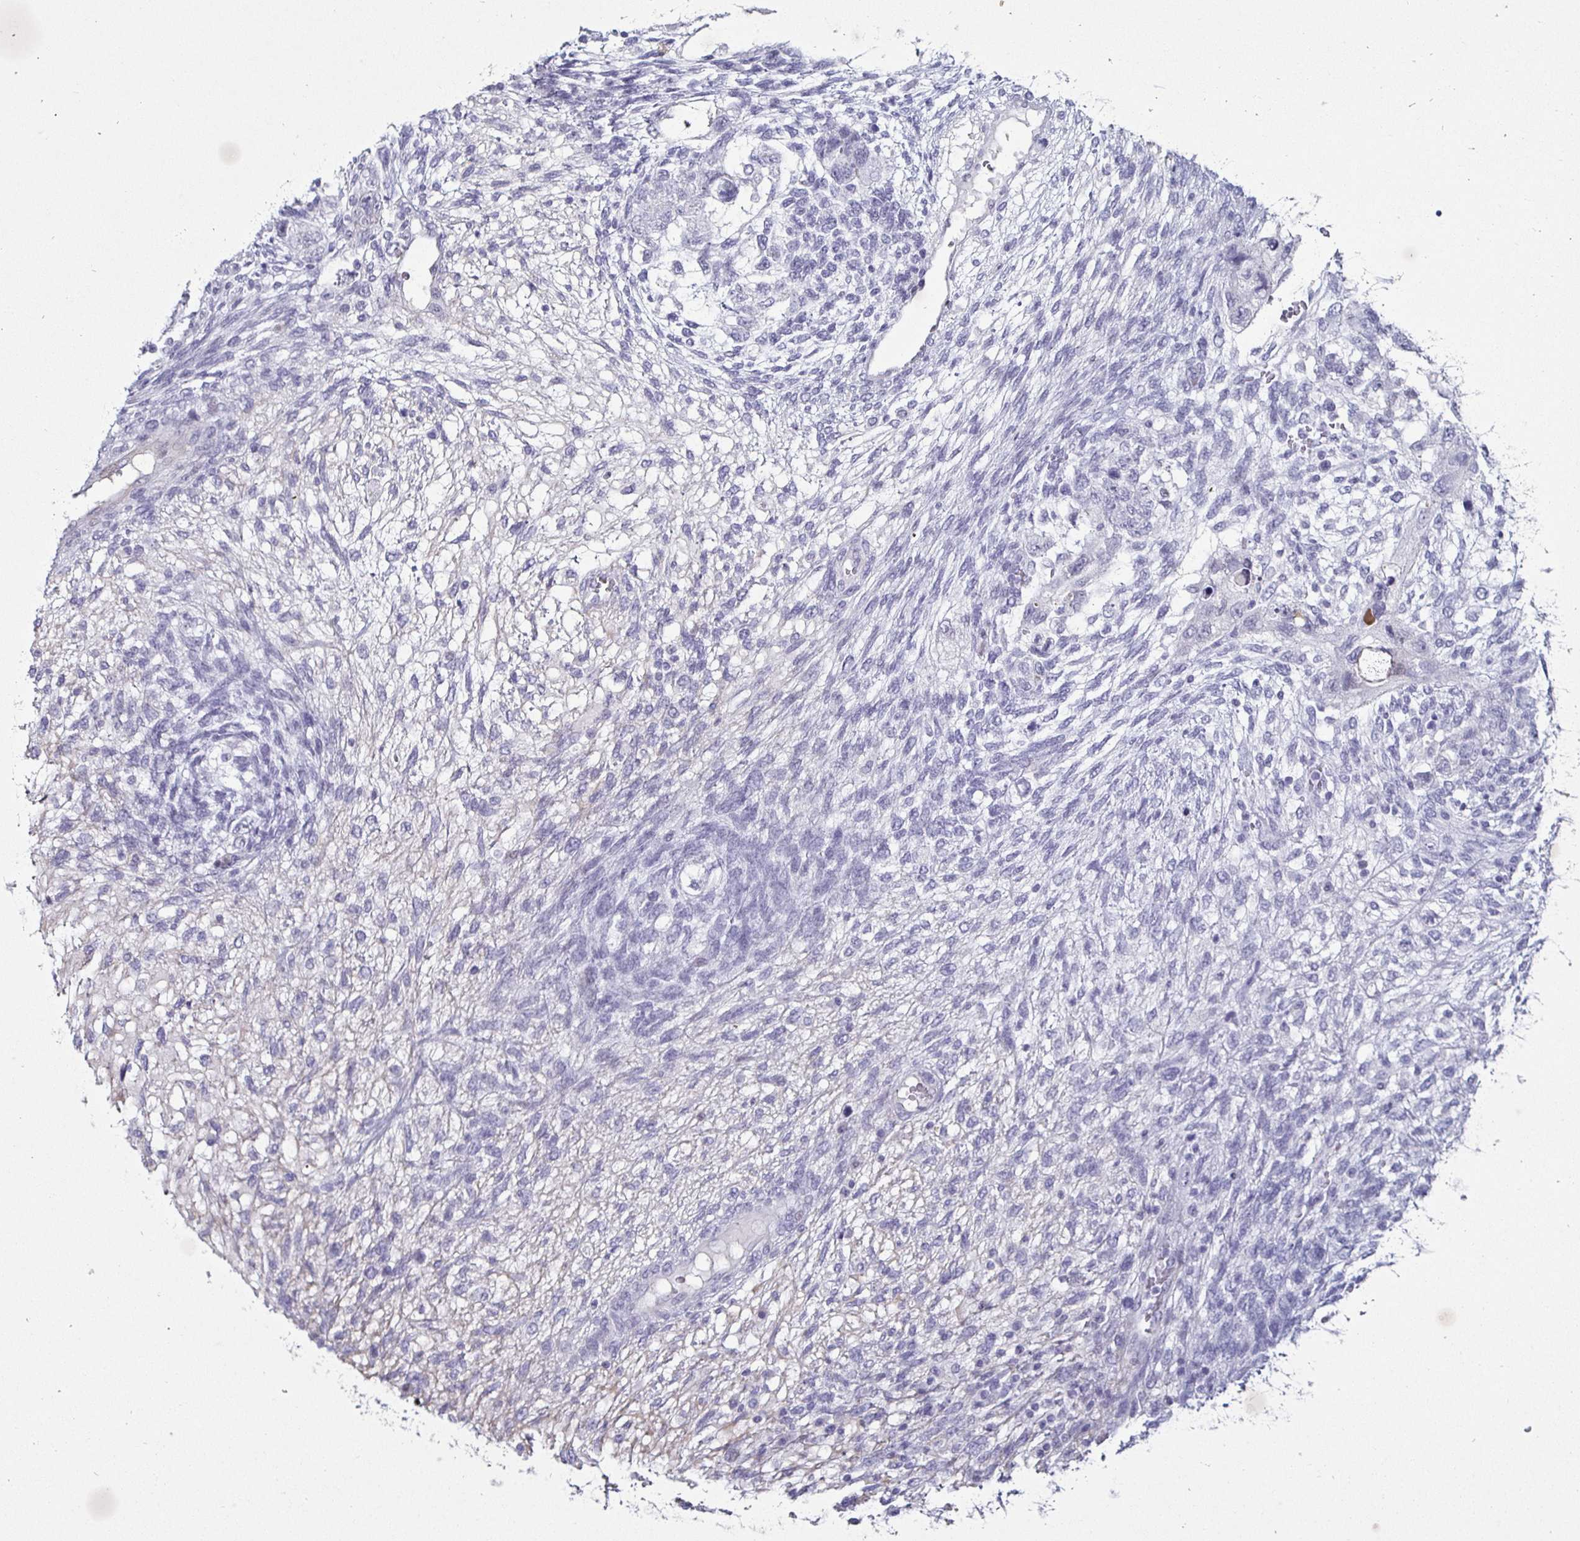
{"staining": {"intensity": "negative", "quantity": "none", "location": "none"}, "tissue": "testis cancer", "cell_type": "Tumor cells", "image_type": "cancer", "snomed": [{"axis": "morphology", "description": "Normal tissue, NOS"}, {"axis": "morphology", "description": "Carcinoma, Embryonal, NOS"}, {"axis": "topography", "description": "Testis"}], "caption": "Tumor cells show no significant positivity in embryonal carcinoma (testis). The staining was performed using DAB to visualize the protein expression in brown, while the nuclei were stained in blue with hematoxylin (Magnification: 20x).", "gene": "OOSP2", "patient": {"sex": "male", "age": 36}}